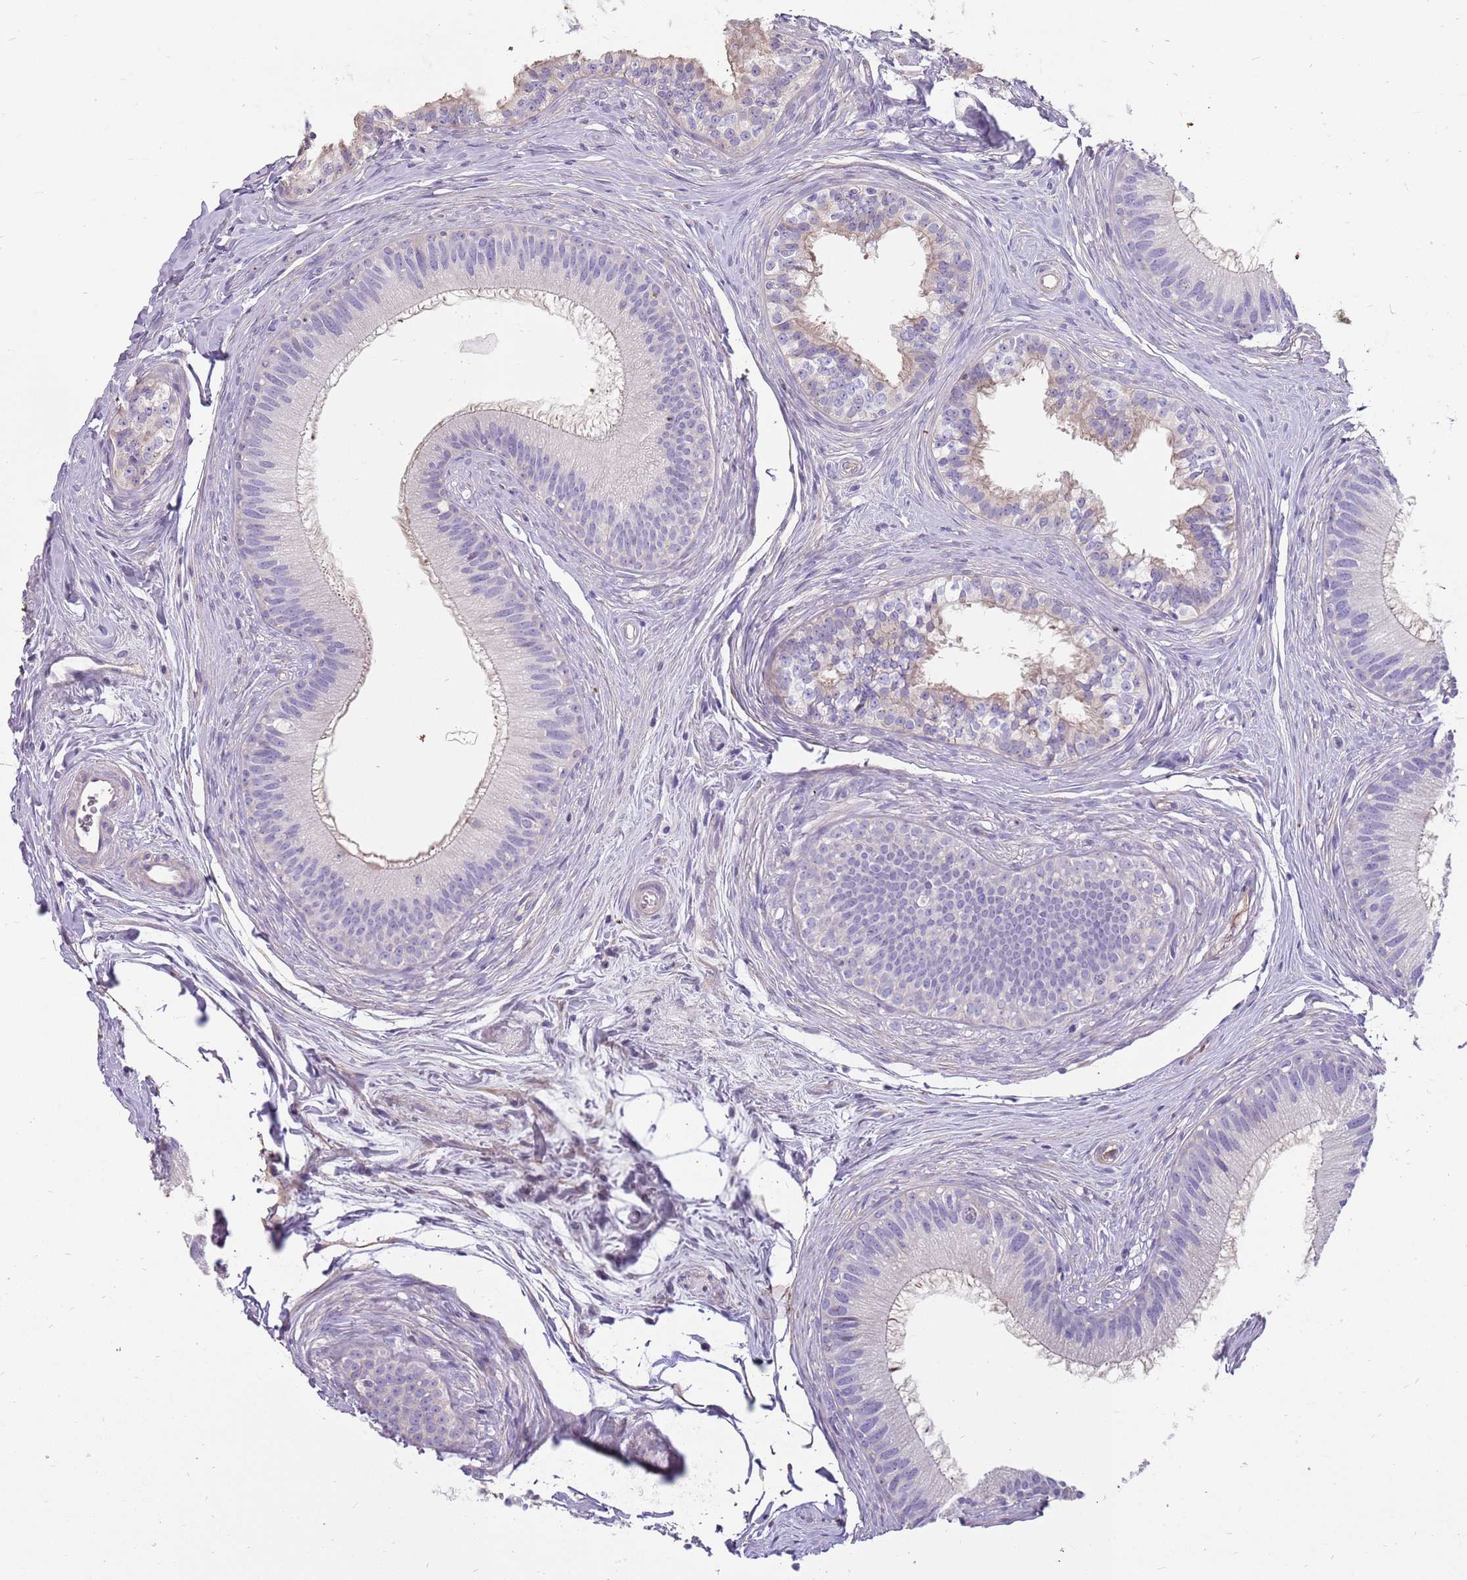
{"staining": {"intensity": "weak", "quantity": "<25%", "location": "cytoplasmic/membranous"}, "tissue": "epididymis", "cell_type": "Glandular cells", "image_type": "normal", "snomed": [{"axis": "morphology", "description": "Normal tissue, NOS"}, {"axis": "topography", "description": "Epididymis"}], "caption": "A photomicrograph of human epididymis is negative for staining in glandular cells.", "gene": "MCUB", "patient": {"sex": "male", "age": 27}}